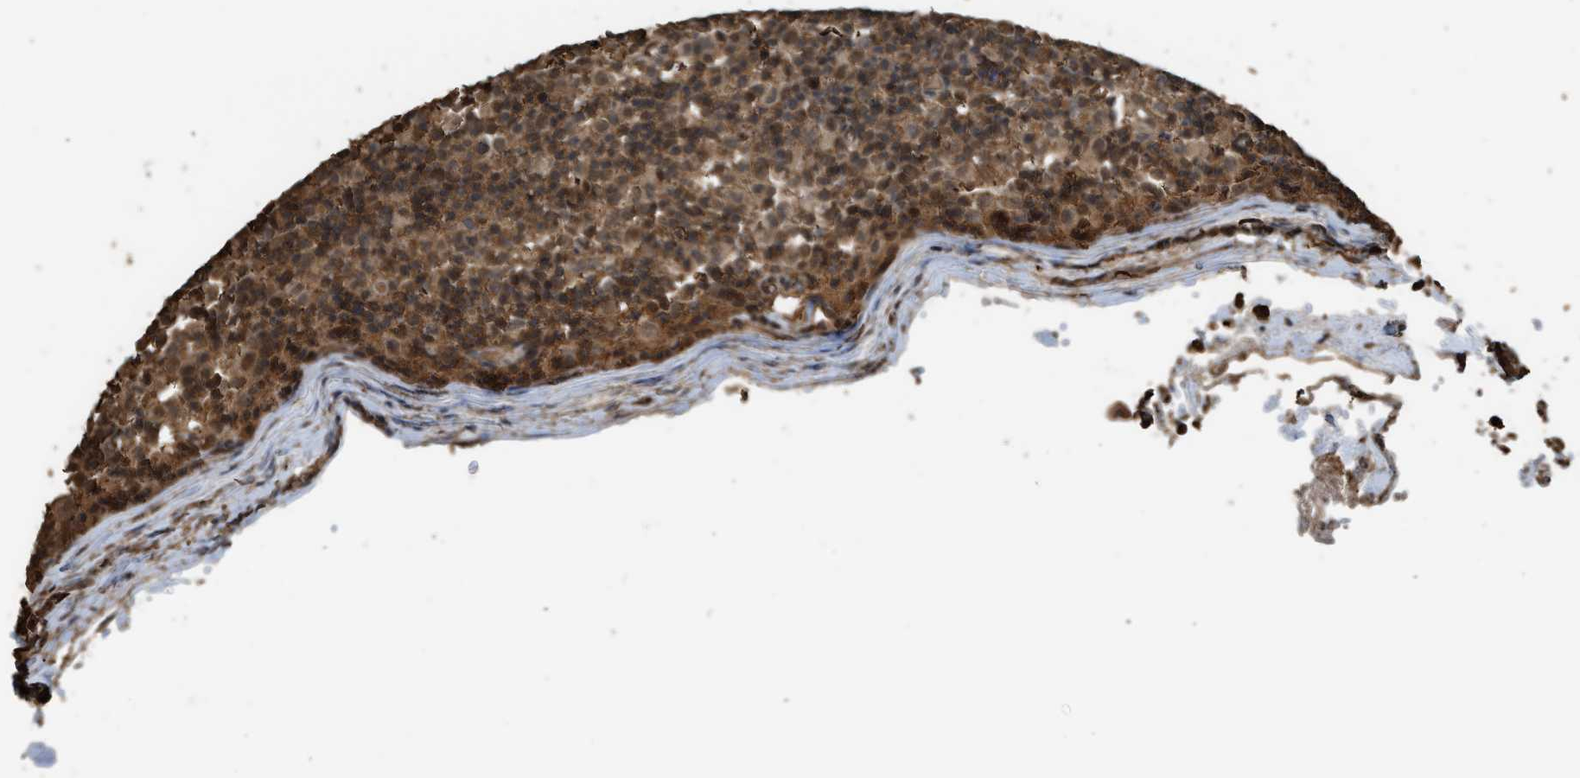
{"staining": {"intensity": "strong", "quantity": ">75%", "location": "cytoplasmic/membranous,nuclear"}, "tissue": "lymph node", "cell_type": "Germinal center cells", "image_type": "normal", "snomed": [{"axis": "morphology", "description": "Normal tissue, NOS"}, {"axis": "morphology", "description": "Inflammation, NOS"}, {"axis": "topography", "description": "Lymph node"}], "caption": "The histopathology image displays staining of normal lymph node, revealing strong cytoplasmic/membranous,nuclear protein staining (brown color) within germinal center cells.", "gene": "MYBL2", "patient": {"sex": "male", "age": 55}}